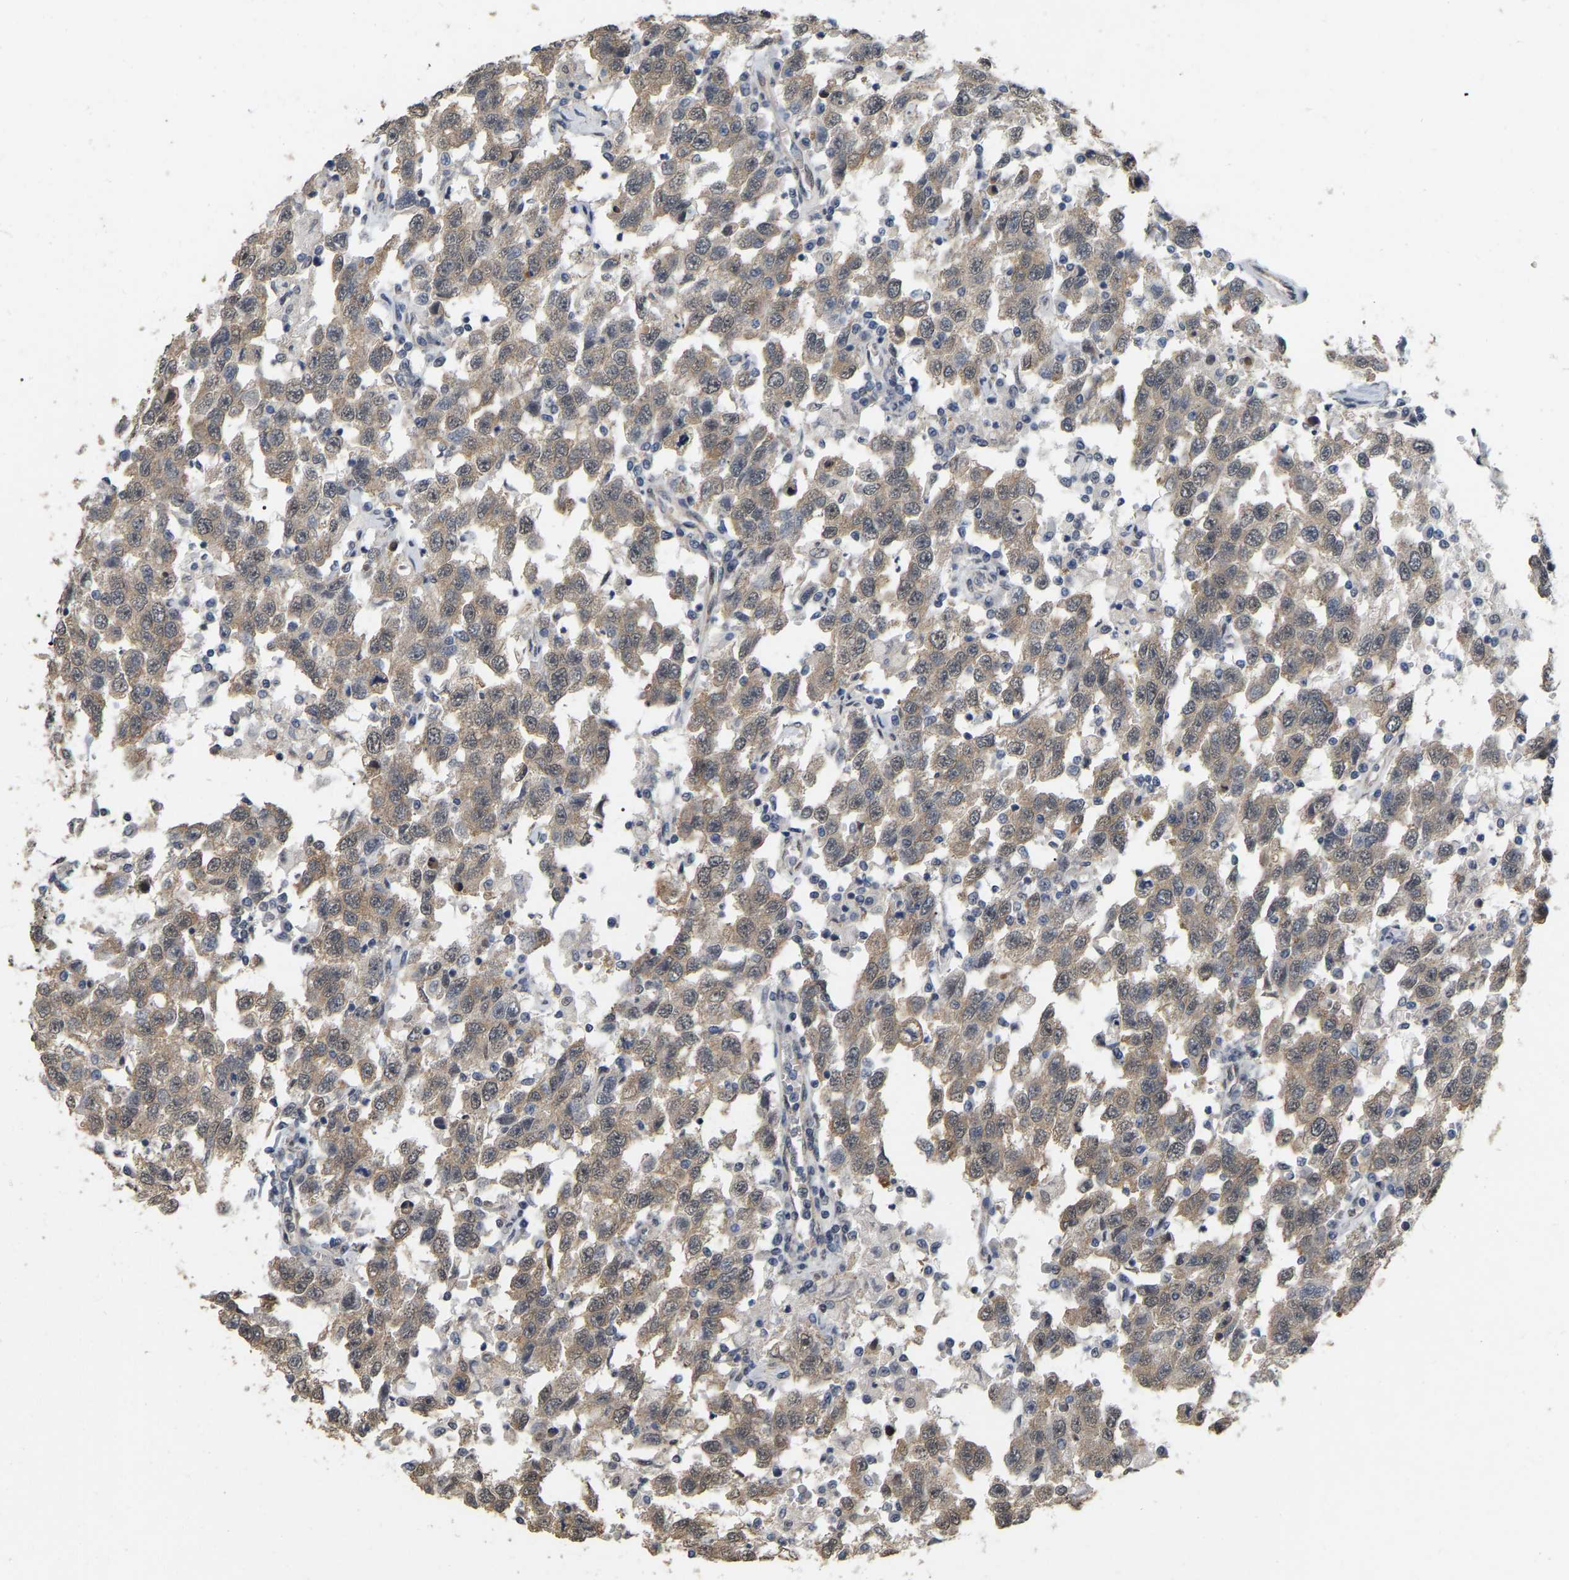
{"staining": {"intensity": "moderate", "quantity": ">75%", "location": "cytoplasmic/membranous,nuclear"}, "tissue": "testis cancer", "cell_type": "Tumor cells", "image_type": "cancer", "snomed": [{"axis": "morphology", "description": "Seminoma, NOS"}, {"axis": "topography", "description": "Testis"}], "caption": "IHC (DAB) staining of human testis cancer (seminoma) displays moderate cytoplasmic/membranous and nuclear protein staining in approximately >75% of tumor cells.", "gene": "RUVBL1", "patient": {"sex": "male", "age": 41}}